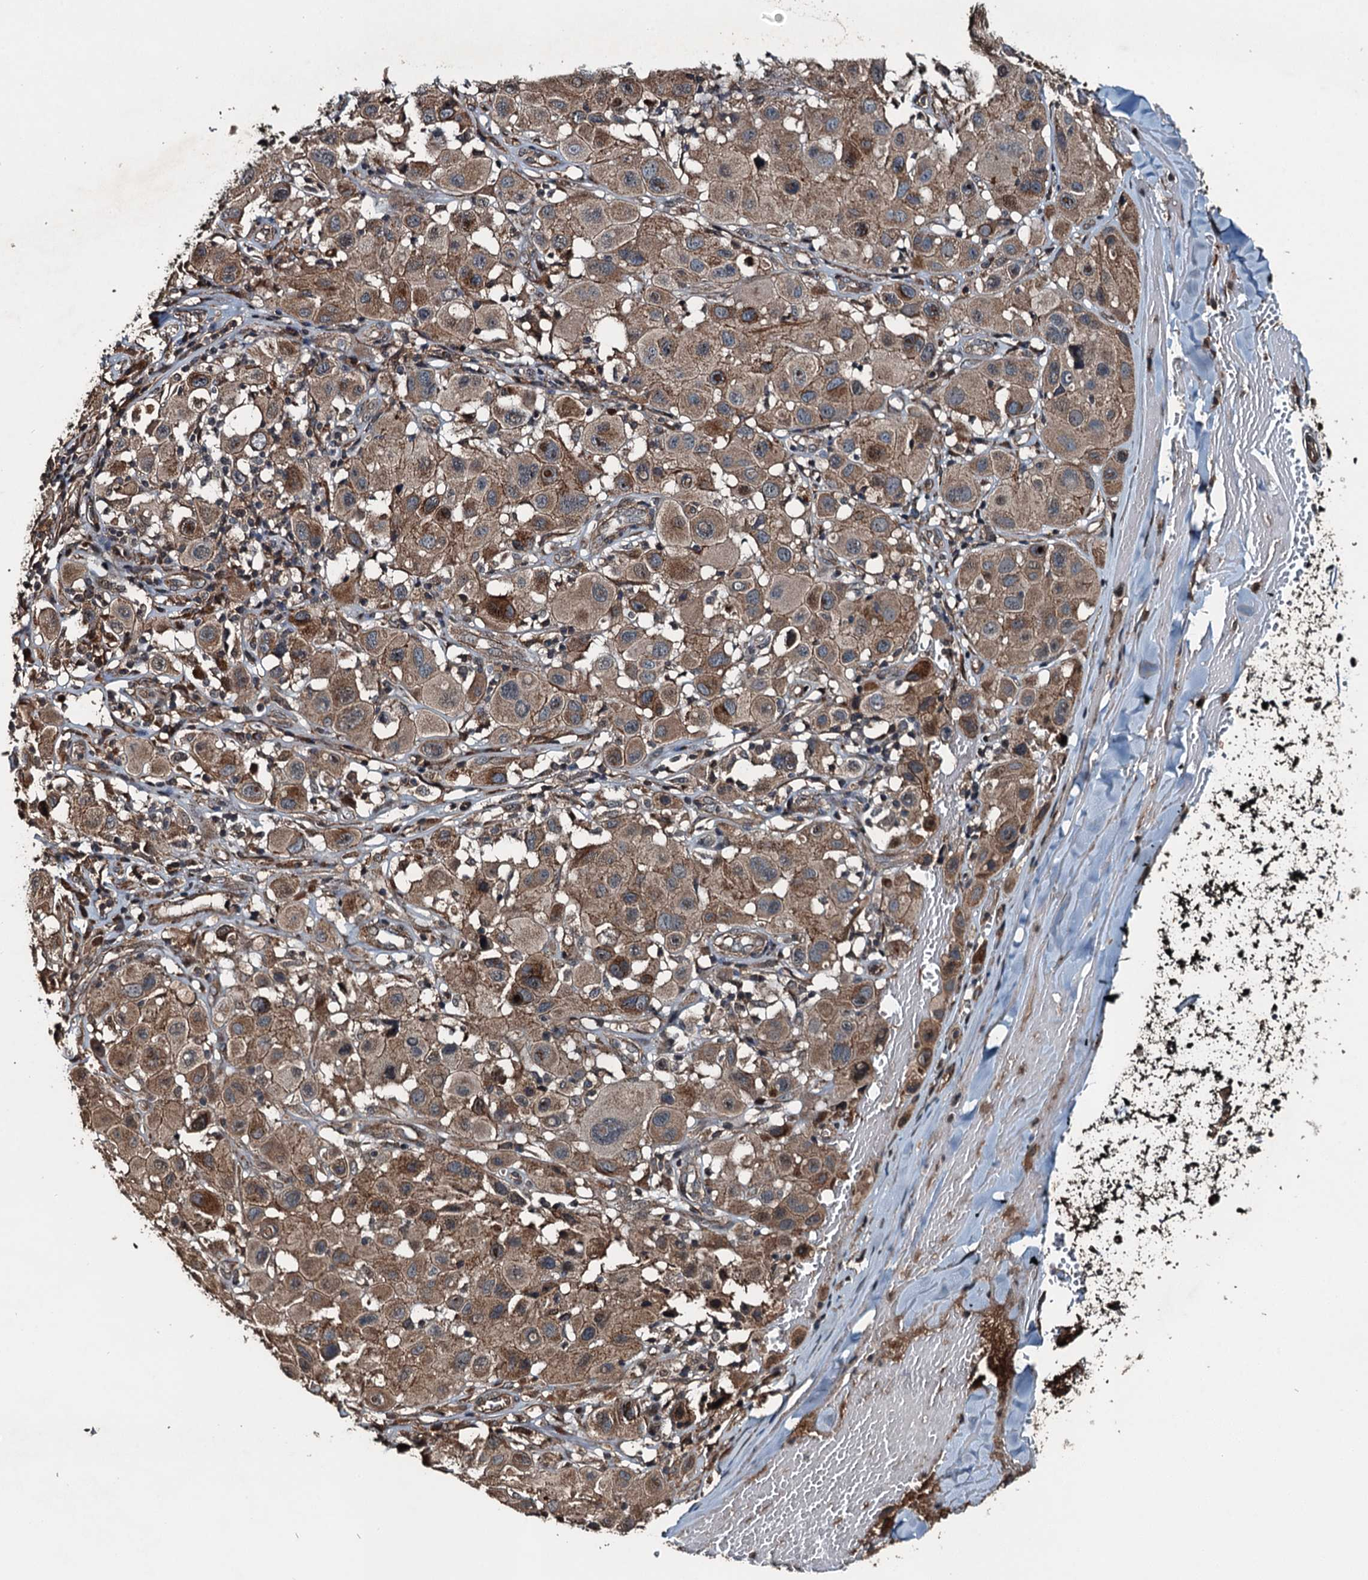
{"staining": {"intensity": "weak", "quantity": ">75%", "location": "cytoplasmic/membranous"}, "tissue": "melanoma", "cell_type": "Tumor cells", "image_type": "cancer", "snomed": [{"axis": "morphology", "description": "Malignant melanoma, Metastatic site"}, {"axis": "topography", "description": "Skin"}], "caption": "Immunohistochemistry (IHC) photomicrograph of neoplastic tissue: human melanoma stained using immunohistochemistry (IHC) reveals low levels of weak protein expression localized specifically in the cytoplasmic/membranous of tumor cells, appearing as a cytoplasmic/membranous brown color.", "gene": "TCTN1", "patient": {"sex": "male", "age": 41}}